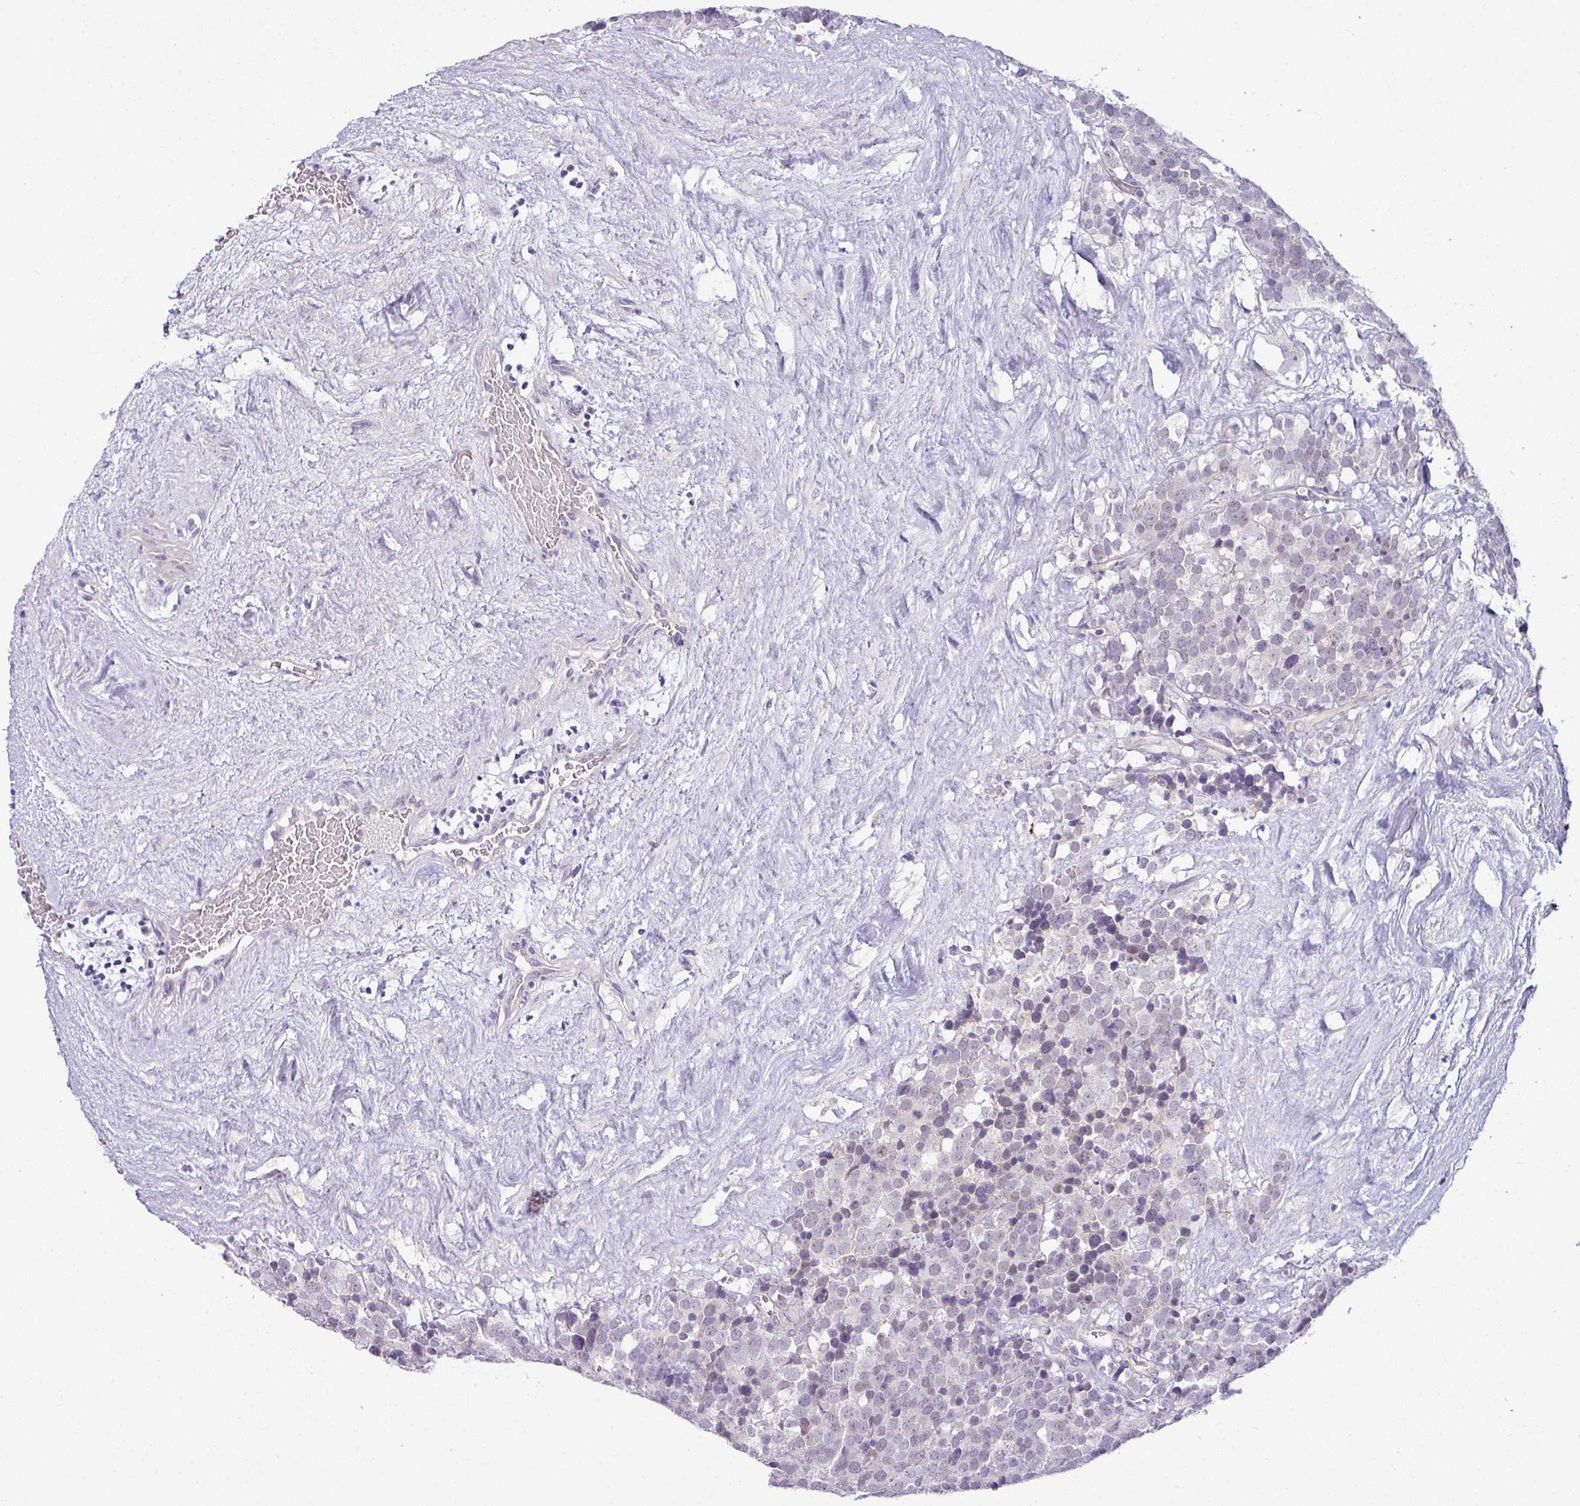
{"staining": {"intensity": "negative", "quantity": "none", "location": "none"}, "tissue": "testis cancer", "cell_type": "Tumor cells", "image_type": "cancer", "snomed": [{"axis": "morphology", "description": "Seminoma, NOS"}, {"axis": "topography", "description": "Testis"}], "caption": "Tumor cells show no significant protein positivity in testis cancer (seminoma). (Immunohistochemistry, brightfield microscopy, high magnification).", "gene": "HBEGF", "patient": {"sex": "male", "age": 71}}